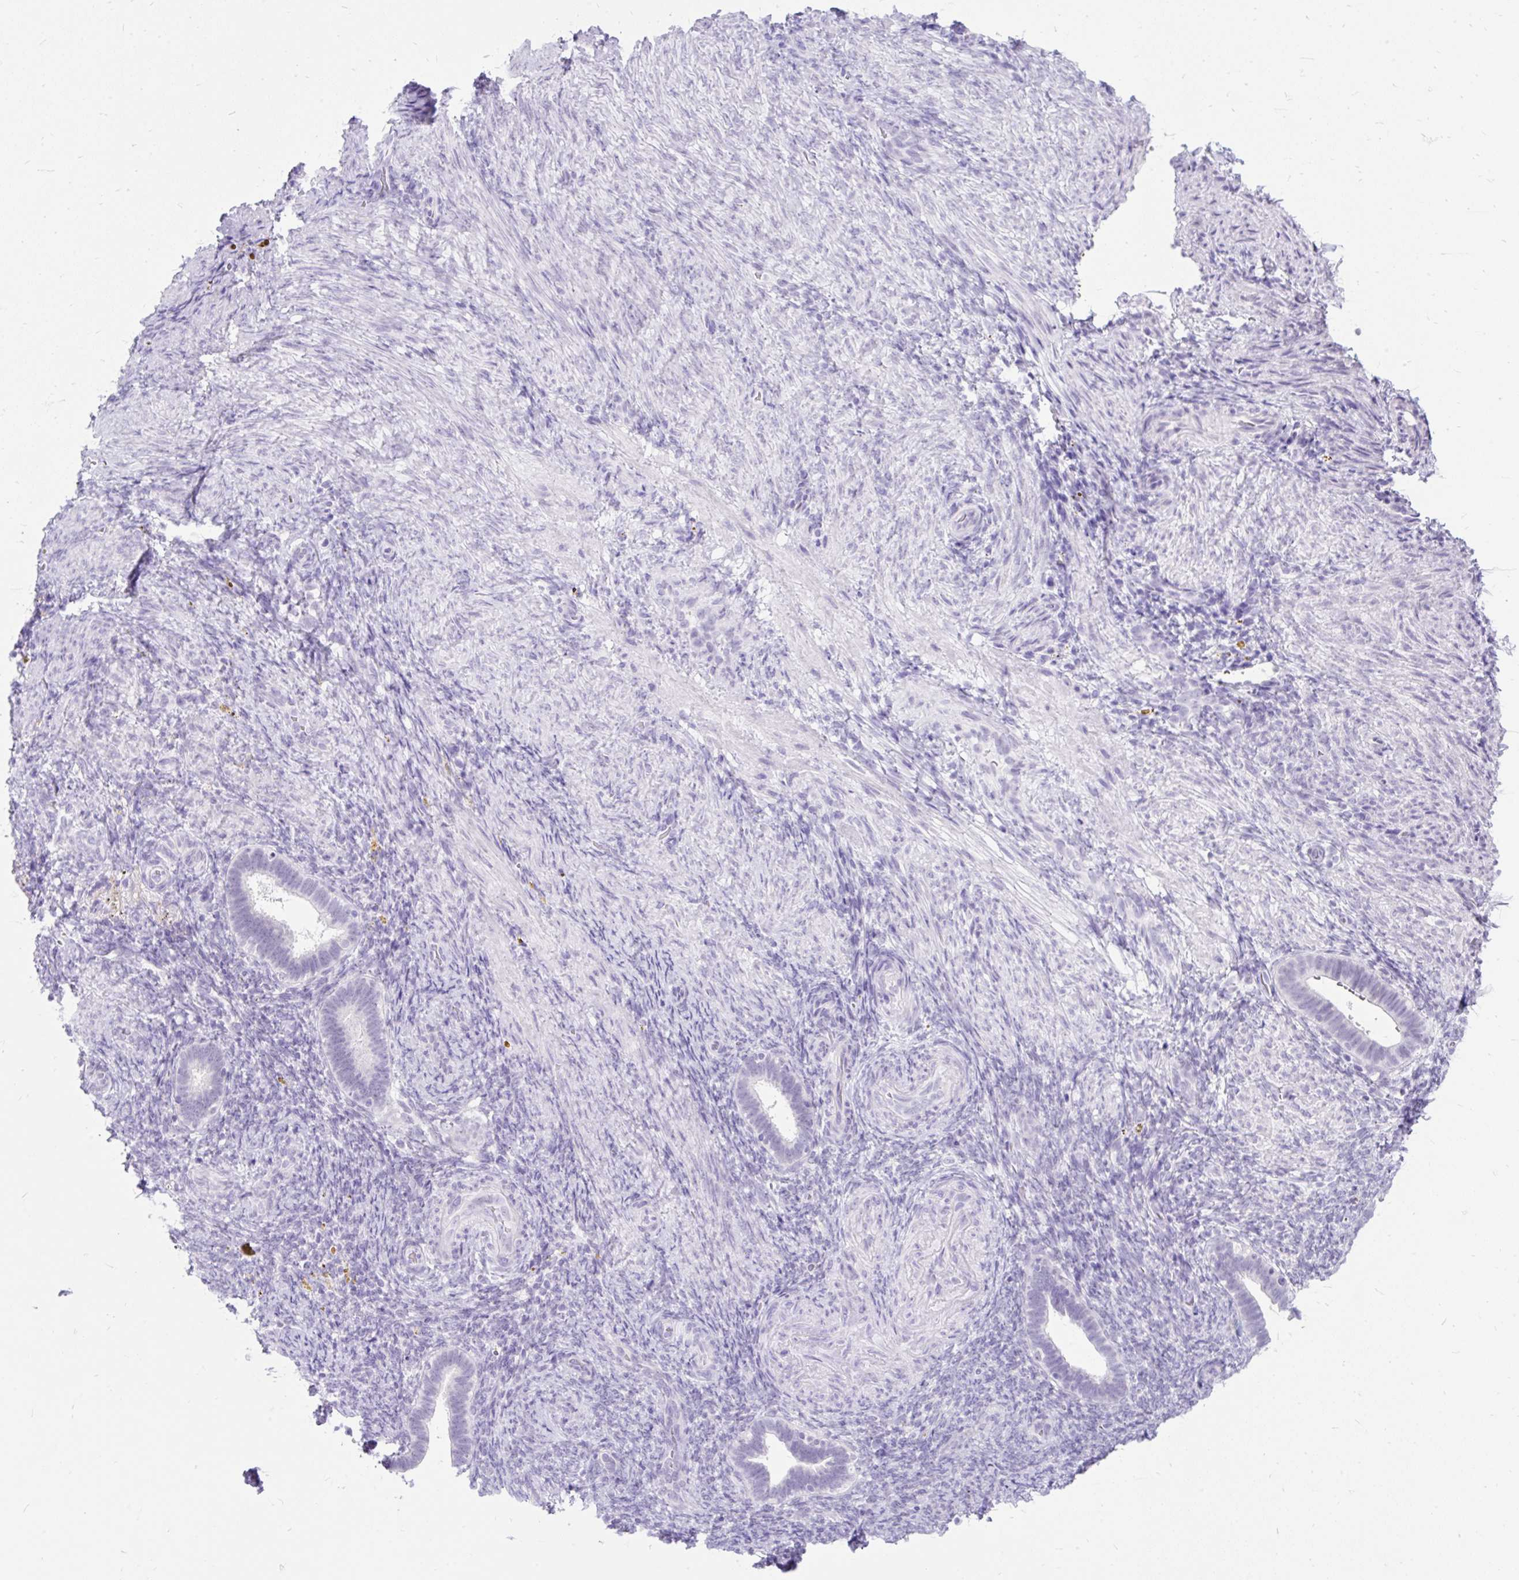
{"staining": {"intensity": "negative", "quantity": "none", "location": "none"}, "tissue": "endometrium", "cell_type": "Cells in endometrial stroma", "image_type": "normal", "snomed": [{"axis": "morphology", "description": "Normal tissue, NOS"}, {"axis": "topography", "description": "Endometrium"}], "caption": "Immunohistochemistry (IHC) image of normal endometrium: endometrium stained with DAB demonstrates no significant protein staining in cells in endometrial stroma. (Stains: DAB (3,3'-diaminobenzidine) immunohistochemistry (IHC) with hematoxylin counter stain, Microscopy: brightfield microscopy at high magnification).", "gene": "SCGB1A1", "patient": {"sex": "female", "age": 34}}